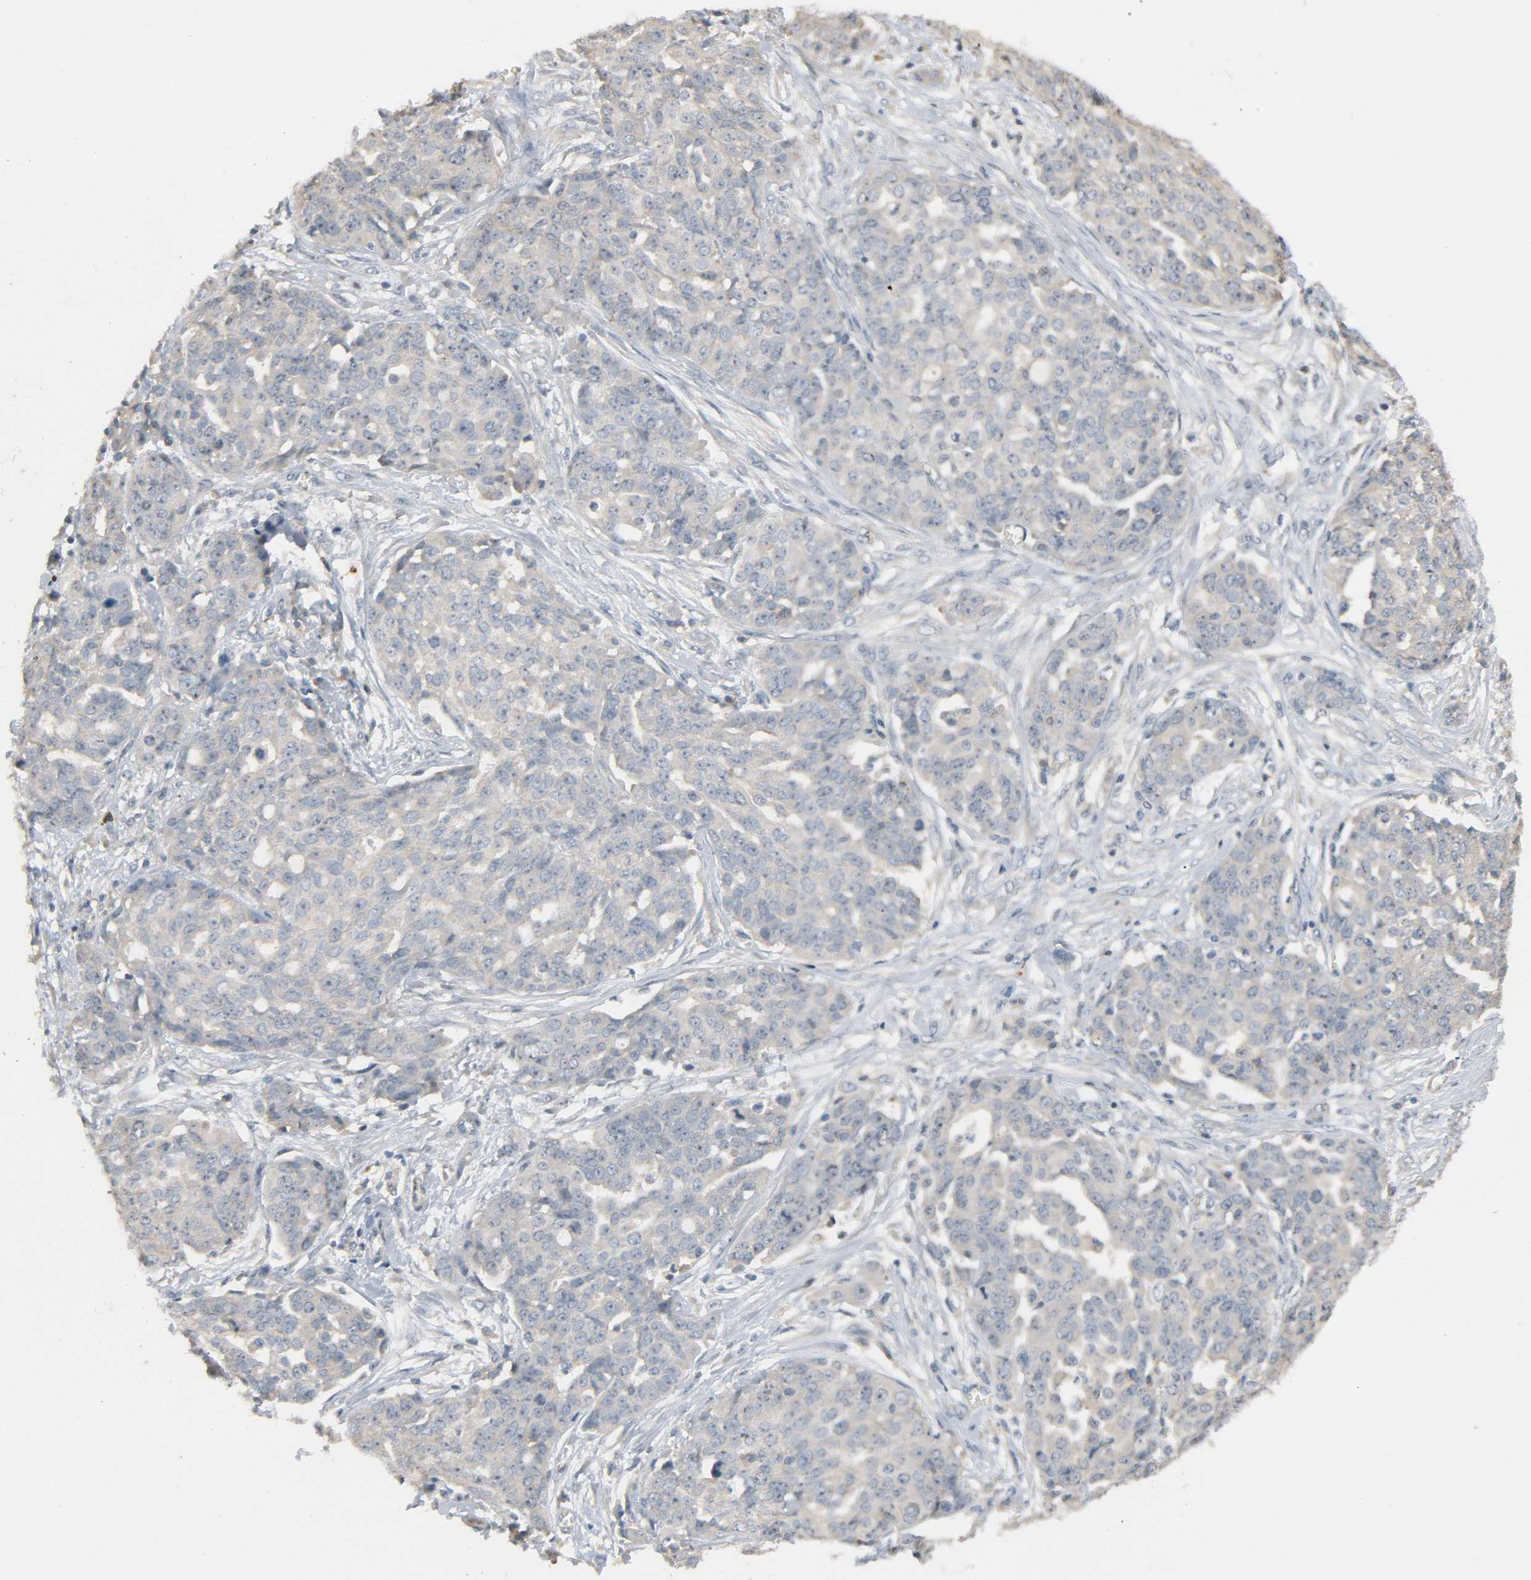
{"staining": {"intensity": "weak", "quantity": "25%-75%", "location": "cytoplasmic/membranous"}, "tissue": "ovarian cancer", "cell_type": "Tumor cells", "image_type": "cancer", "snomed": [{"axis": "morphology", "description": "Cystadenocarcinoma, serous, NOS"}, {"axis": "topography", "description": "Soft tissue"}, {"axis": "topography", "description": "Ovary"}], "caption": "Approximately 25%-75% of tumor cells in ovarian cancer reveal weak cytoplasmic/membranous protein staining as visualized by brown immunohistochemical staining.", "gene": "CD4", "patient": {"sex": "female", "age": 57}}